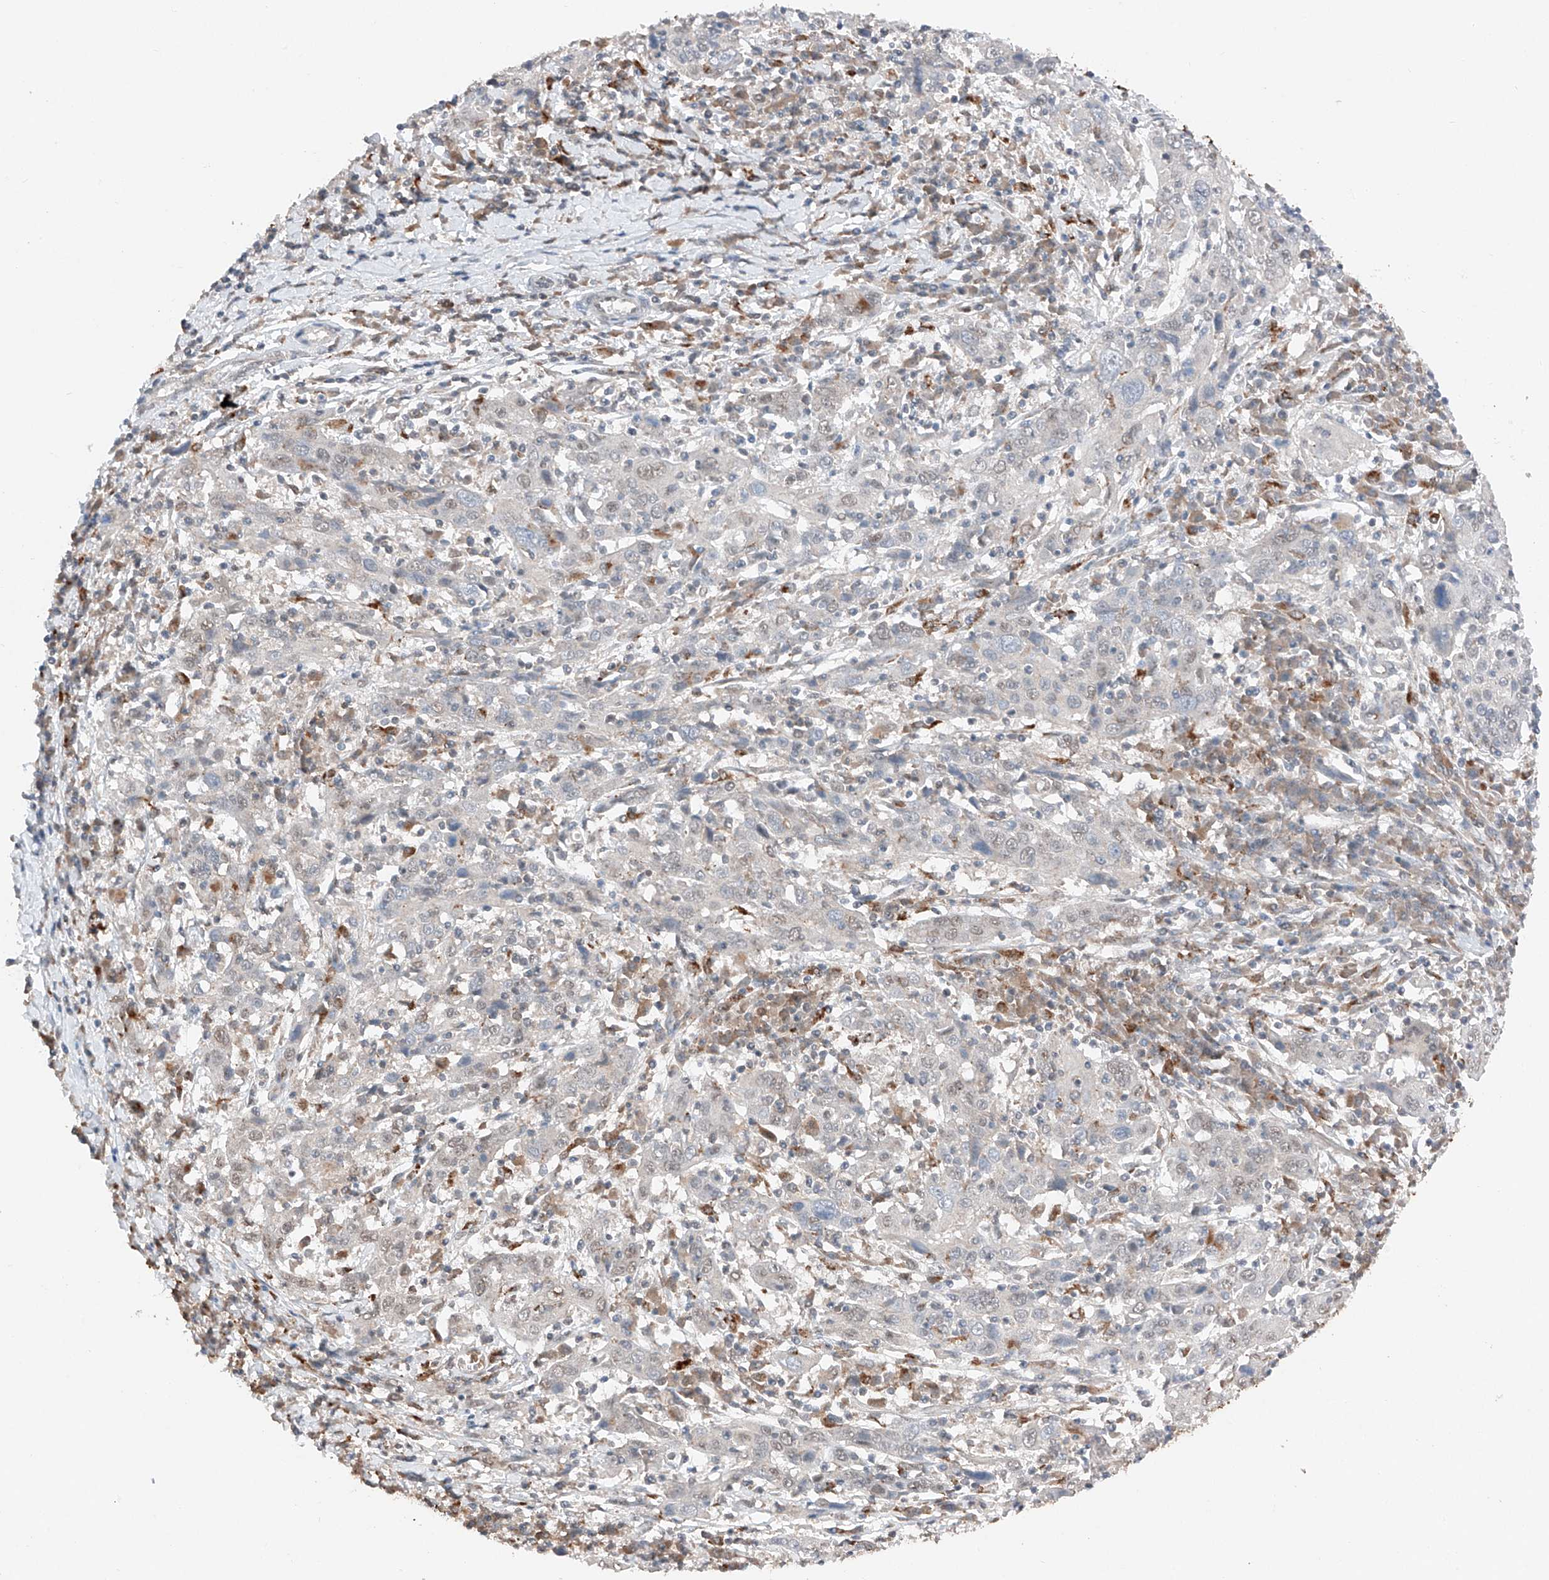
{"staining": {"intensity": "weak", "quantity": "<25%", "location": "nuclear"}, "tissue": "cervical cancer", "cell_type": "Tumor cells", "image_type": "cancer", "snomed": [{"axis": "morphology", "description": "Squamous cell carcinoma, NOS"}, {"axis": "topography", "description": "Cervix"}], "caption": "A histopathology image of squamous cell carcinoma (cervical) stained for a protein exhibits no brown staining in tumor cells. (DAB IHC visualized using brightfield microscopy, high magnification).", "gene": "TBX4", "patient": {"sex": "female", "age": 46}}